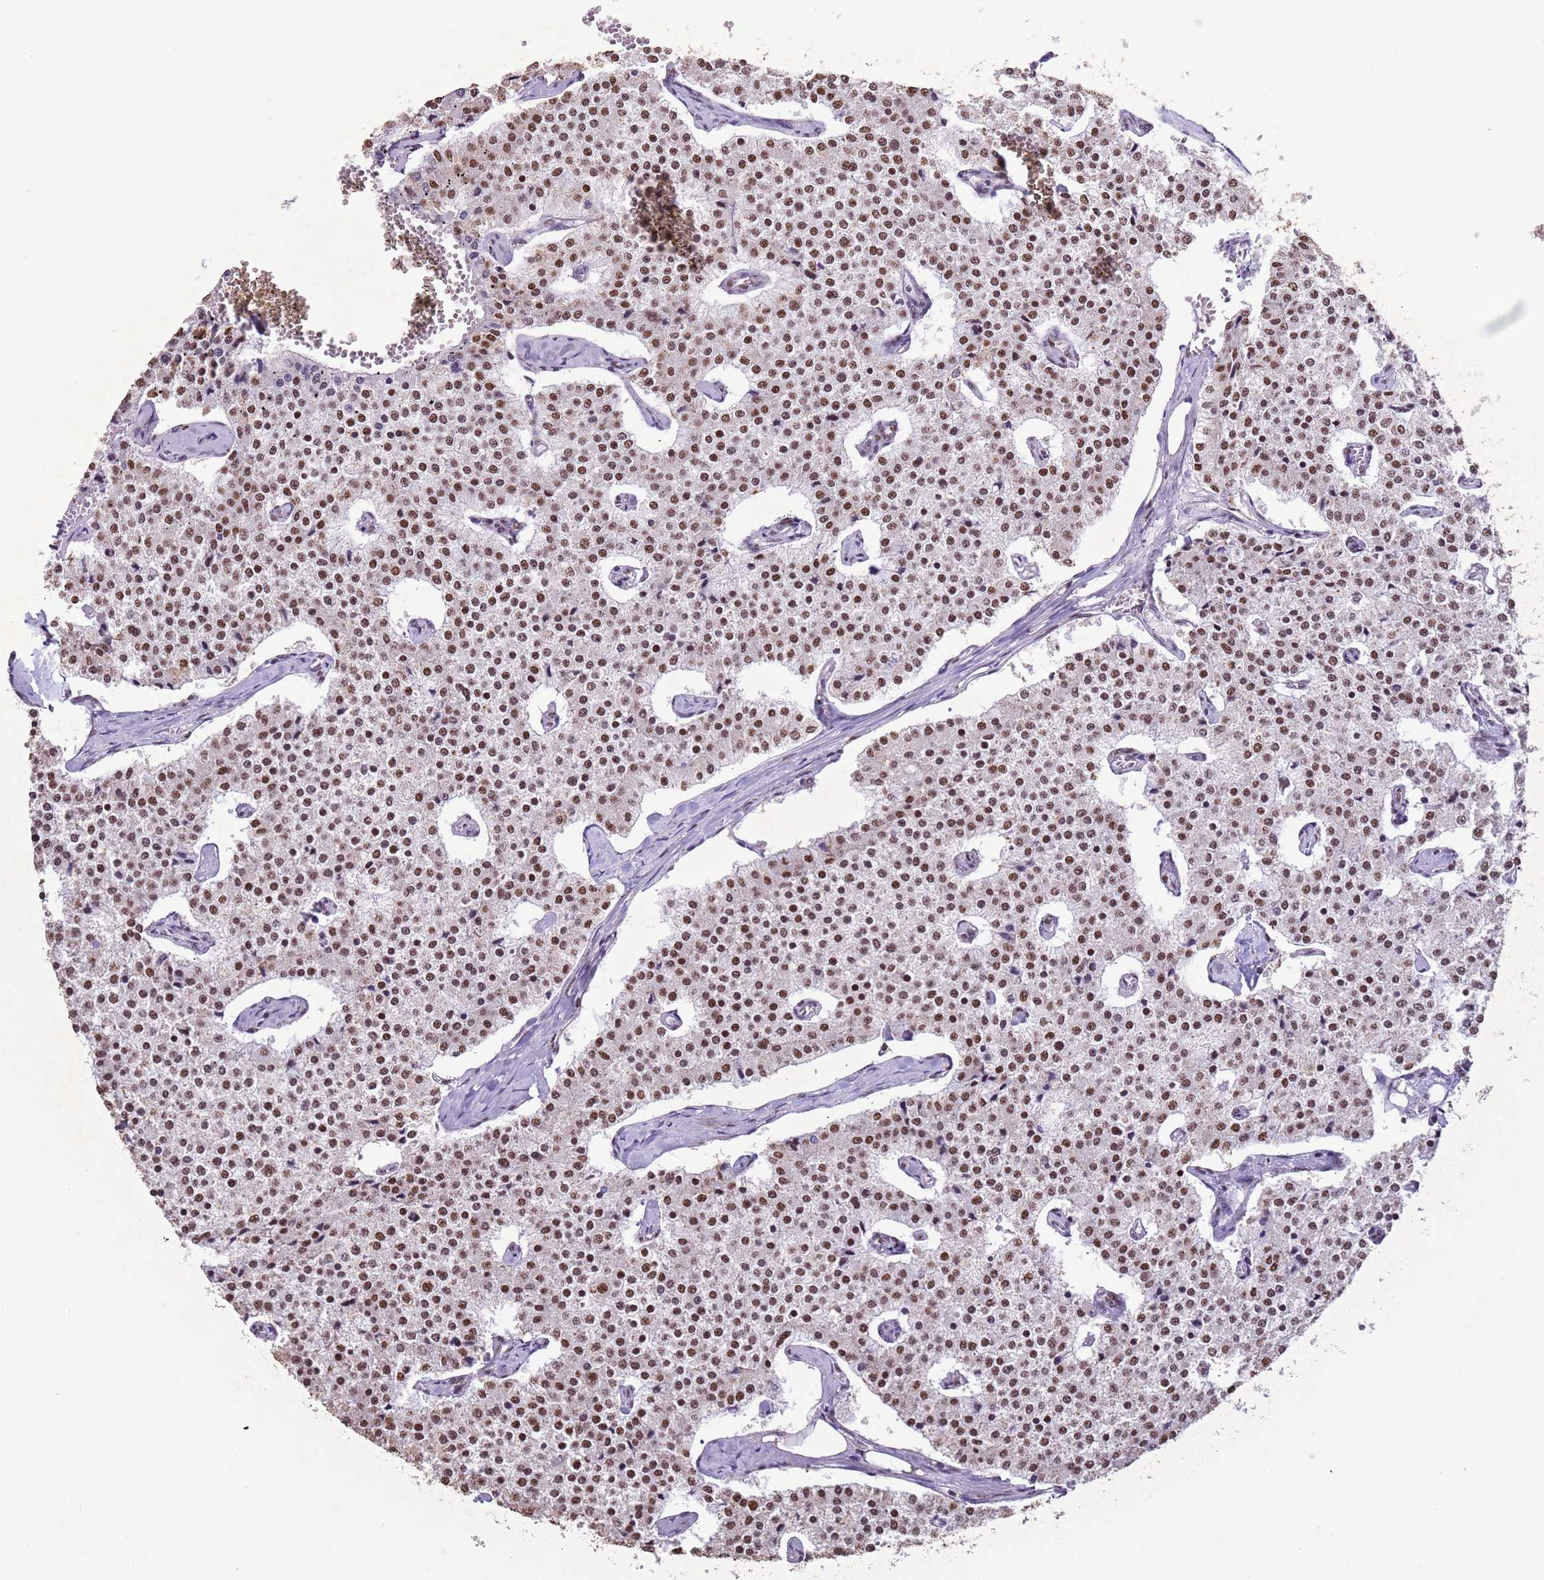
{"staining": {"intensity": "moderate", "quantity": ">75%", "location": "nuclear"}, "tissue": "carcinoid", "cell_type": "Tumor cells", "image_type": "cancer", "snomed": [{"axis": "morphology", "description": "Carcinoid, malignant, NOS"}, {"axis": "topography", "description": "Colon"}], "caption": "There is medium levels of moderate nuclear staining in tumor cells of carcinoid, as demonstrated by immunohistochemical staining (brown color).", "gene": "ESF1", "patient": {"sex": "female", "age": 52}}